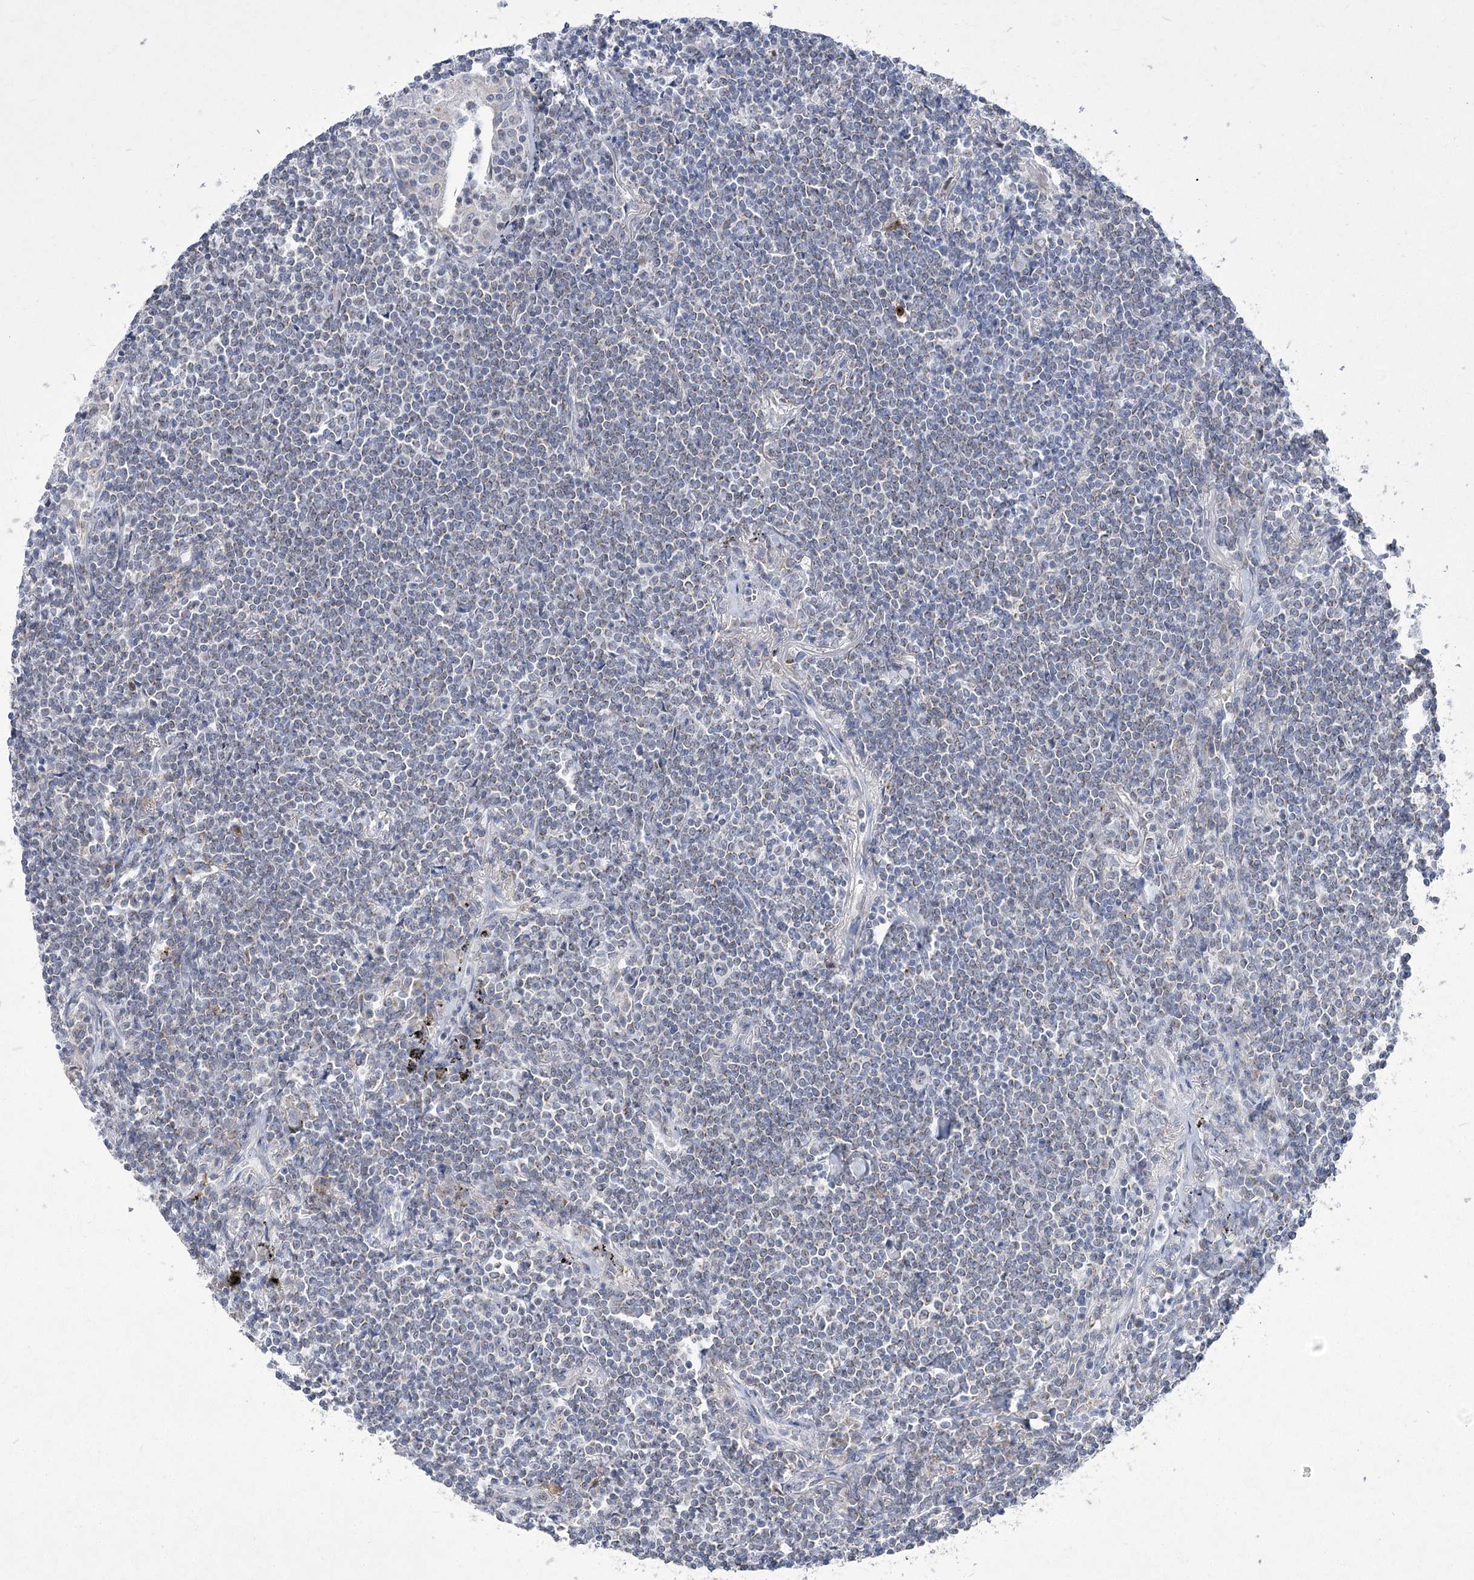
{"staining": {"intensity": "negative", "quantity": "none", "location": "none"}, "tissue": "lymphoma", "cell_type": "Tumor cells", "image_type": "cancer", "snomed": [{"axis": "morphology", "description": "Malignant lymphoma, non-Hodgkin's type, Low grade"}, {"axis": "topography", "description": "Lung"}], "caption": "The micrograph reveals no significant positivity in tumor cells of lymphoma.", "gene": "PDHB", "patient": {"sex": "female", "age": 71}}